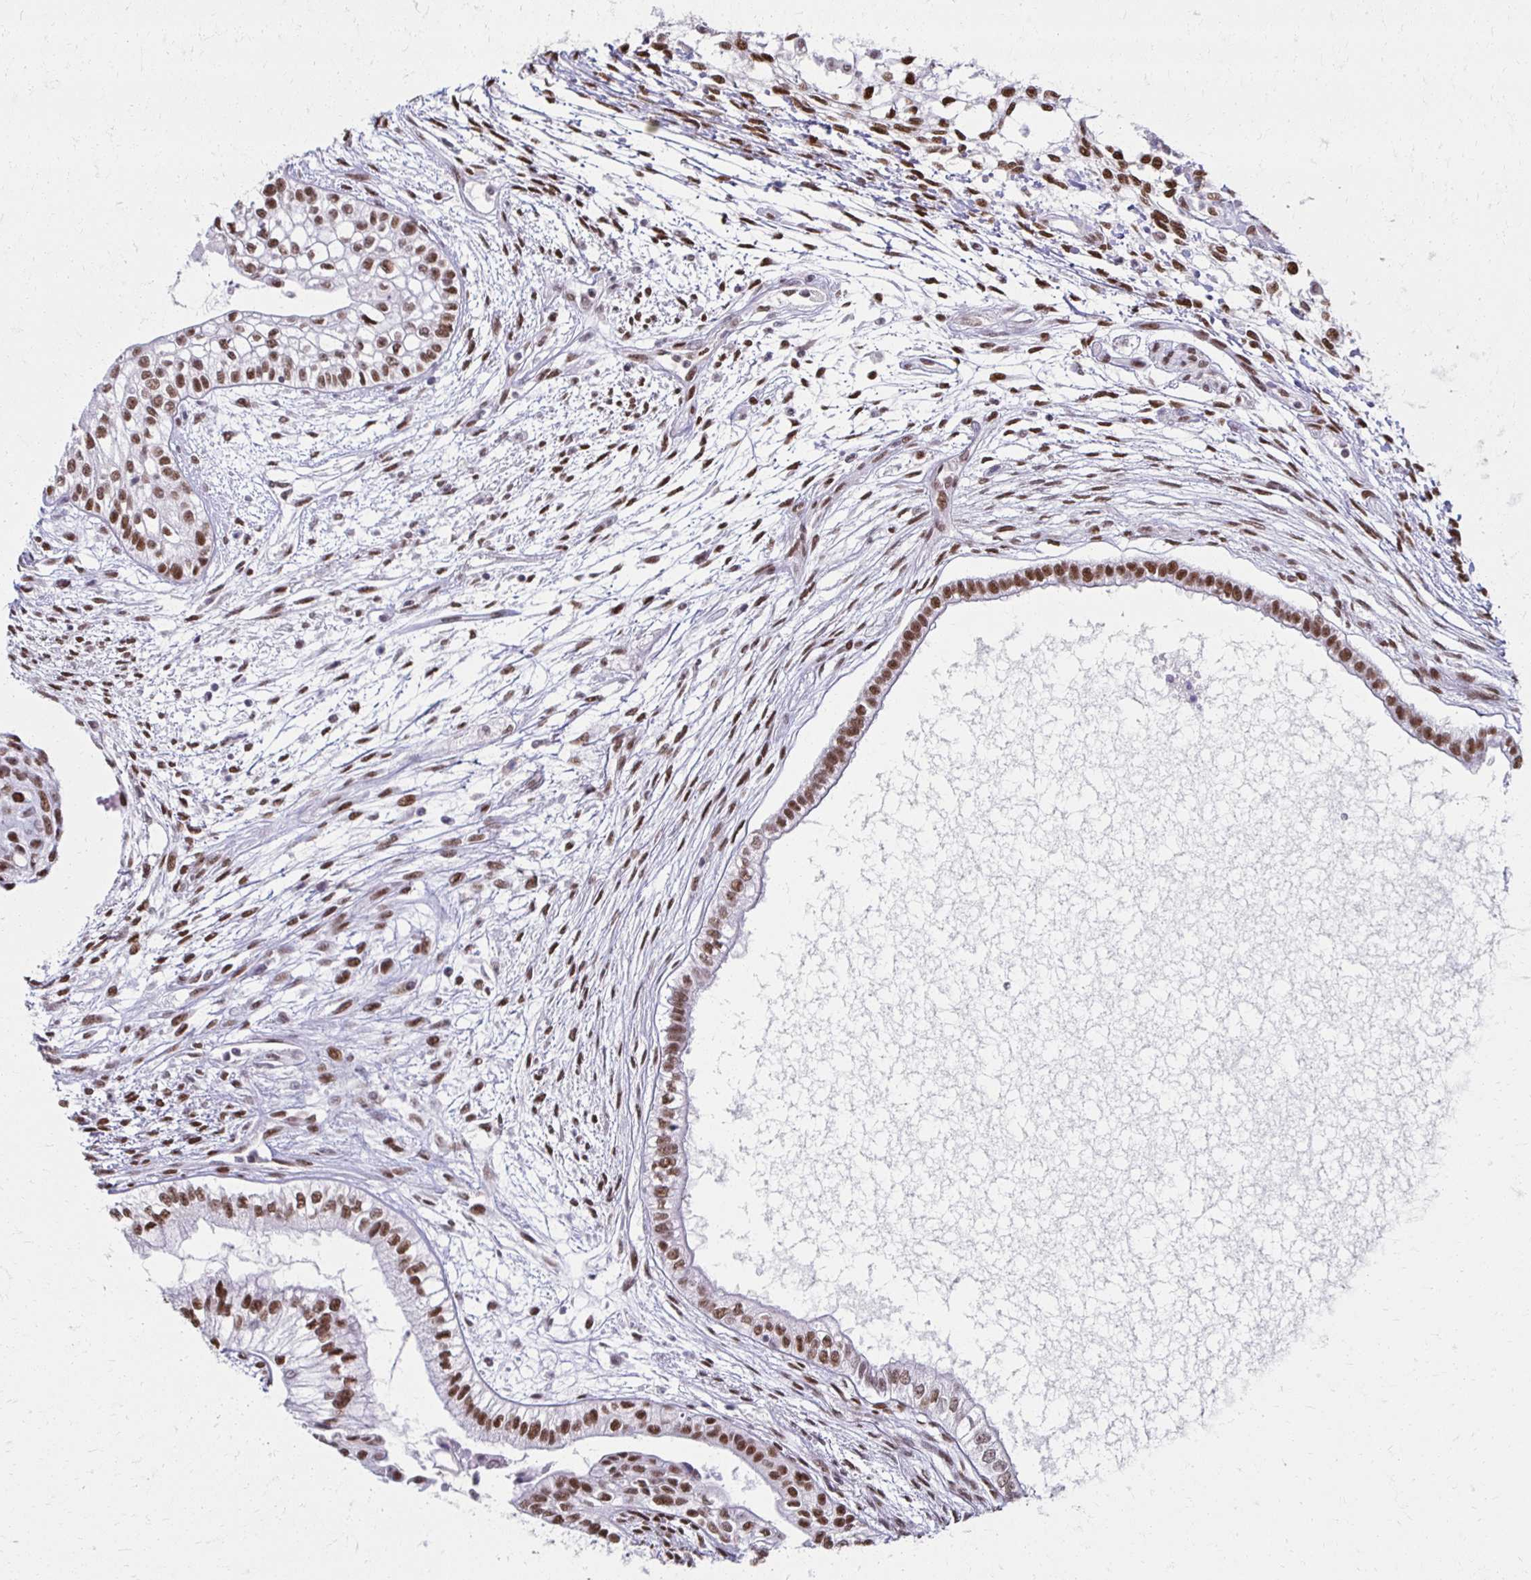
{"staining": {"intensity": "moderate", "quantity": ">75%", "location": "nuclear"}, "tissue": "testis cancer", "cell_type": "Tumor cells", "image_type": "cancer", "snomed": [{"axis": "morphology", "description": "Carcinoma, Embryonal, NOS"}, {"axis": "topography", "description": "Testis"}], "caption": "Immunohistochemistry of testis cancer (embryonal carcinoma) reveals medium levels of moderate nuclear staining in approximately >75% of tumor cells.", "gene": "IRF7", "patient": {"sex": "male", "age": 37}}